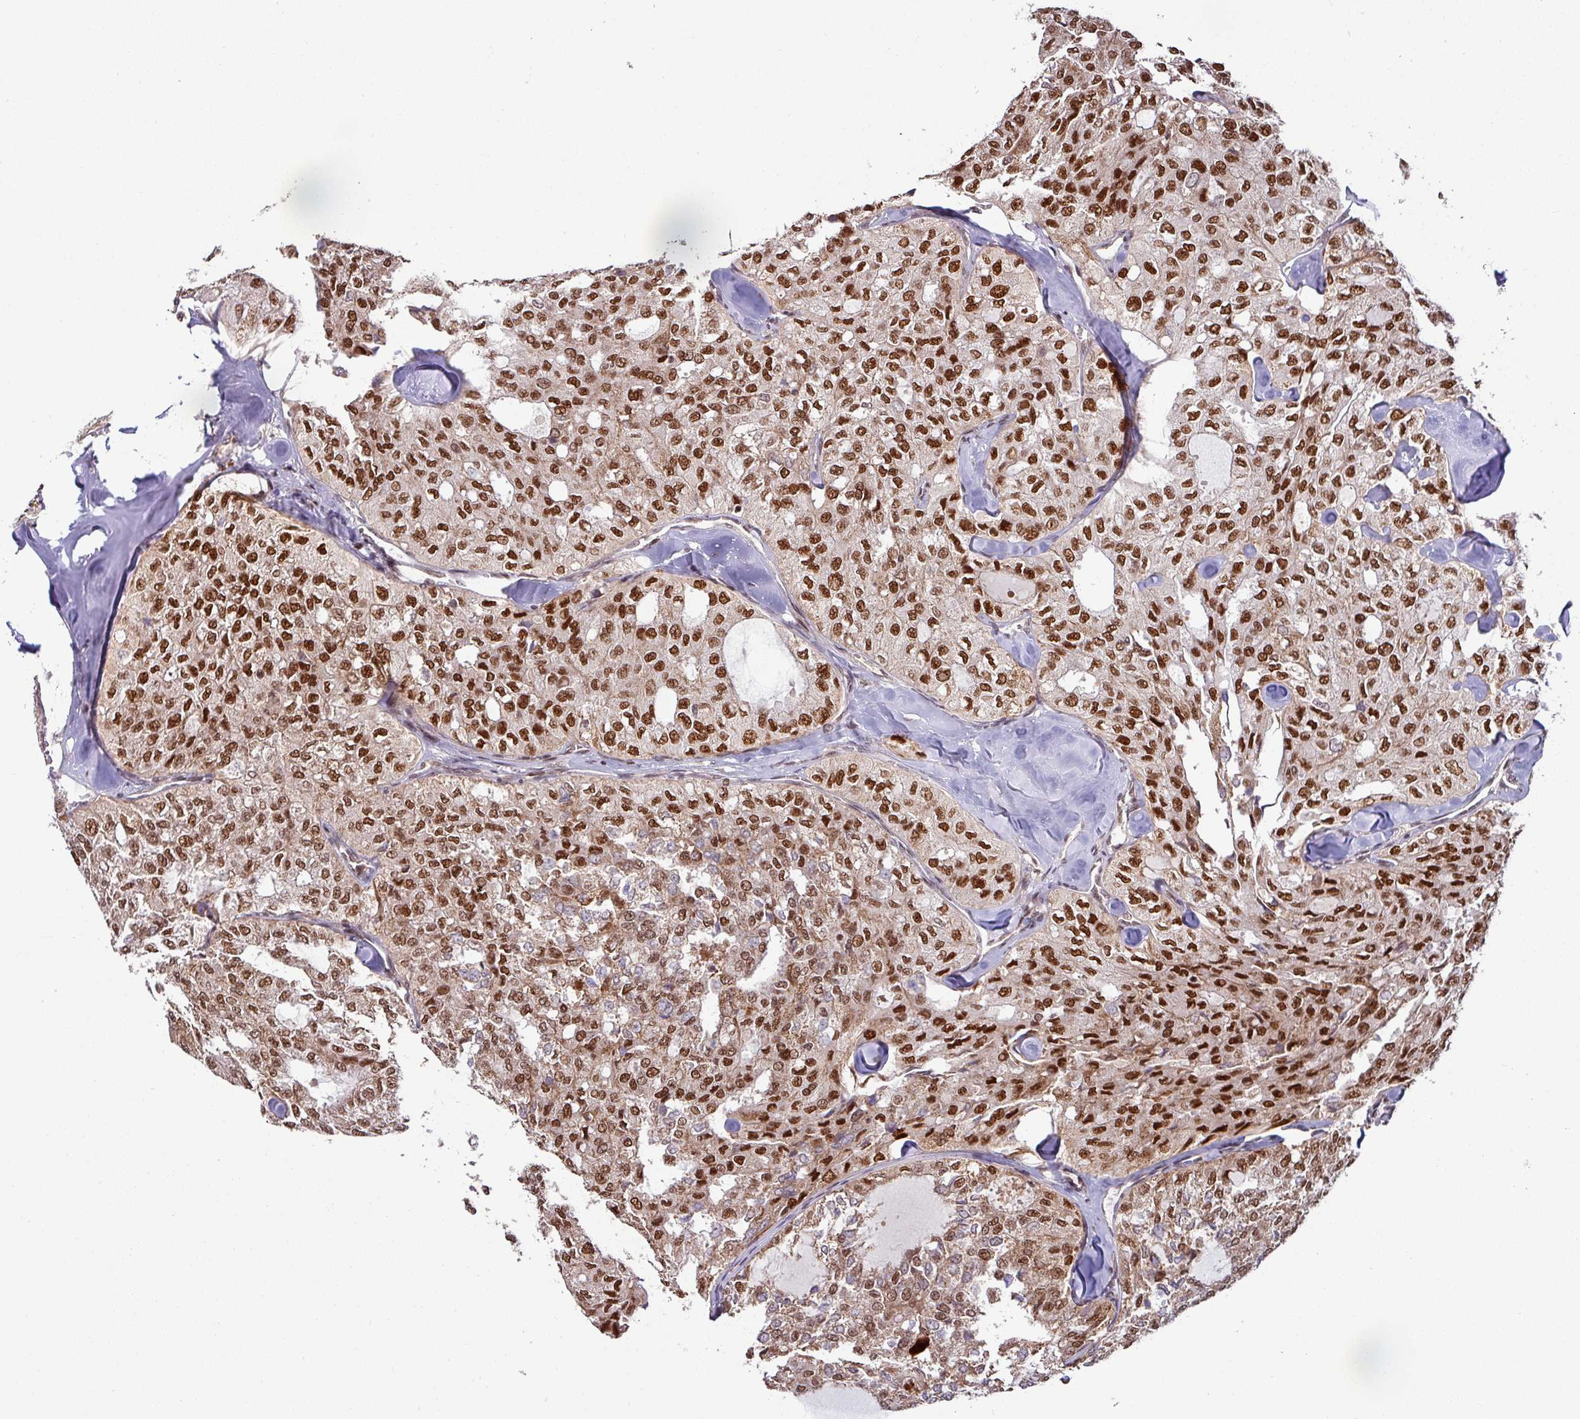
{"staining": {"intensity": "strong", "quantity": ">75%", "location": "nuclear"}, "tissue": "thyroid cancer", "cell_type": "Tumor cells", "image_type": "cancer", "snomed": [{"axis": "morphology", "description": "Follicular adenoma carcinoma, NOS"}, {"axis": "topography", "description": "Thyroid gland"}], "caption": "Immunohistochemistry (IHC) (DAB) staining of human thyroid cancer (follicular adenoma carcinoma) demonstrates strong nuclear protein positivity in approximately >75% of tumor cells.", "gene": "PHF23", "patient": {"sex": "male", "age": 75}}